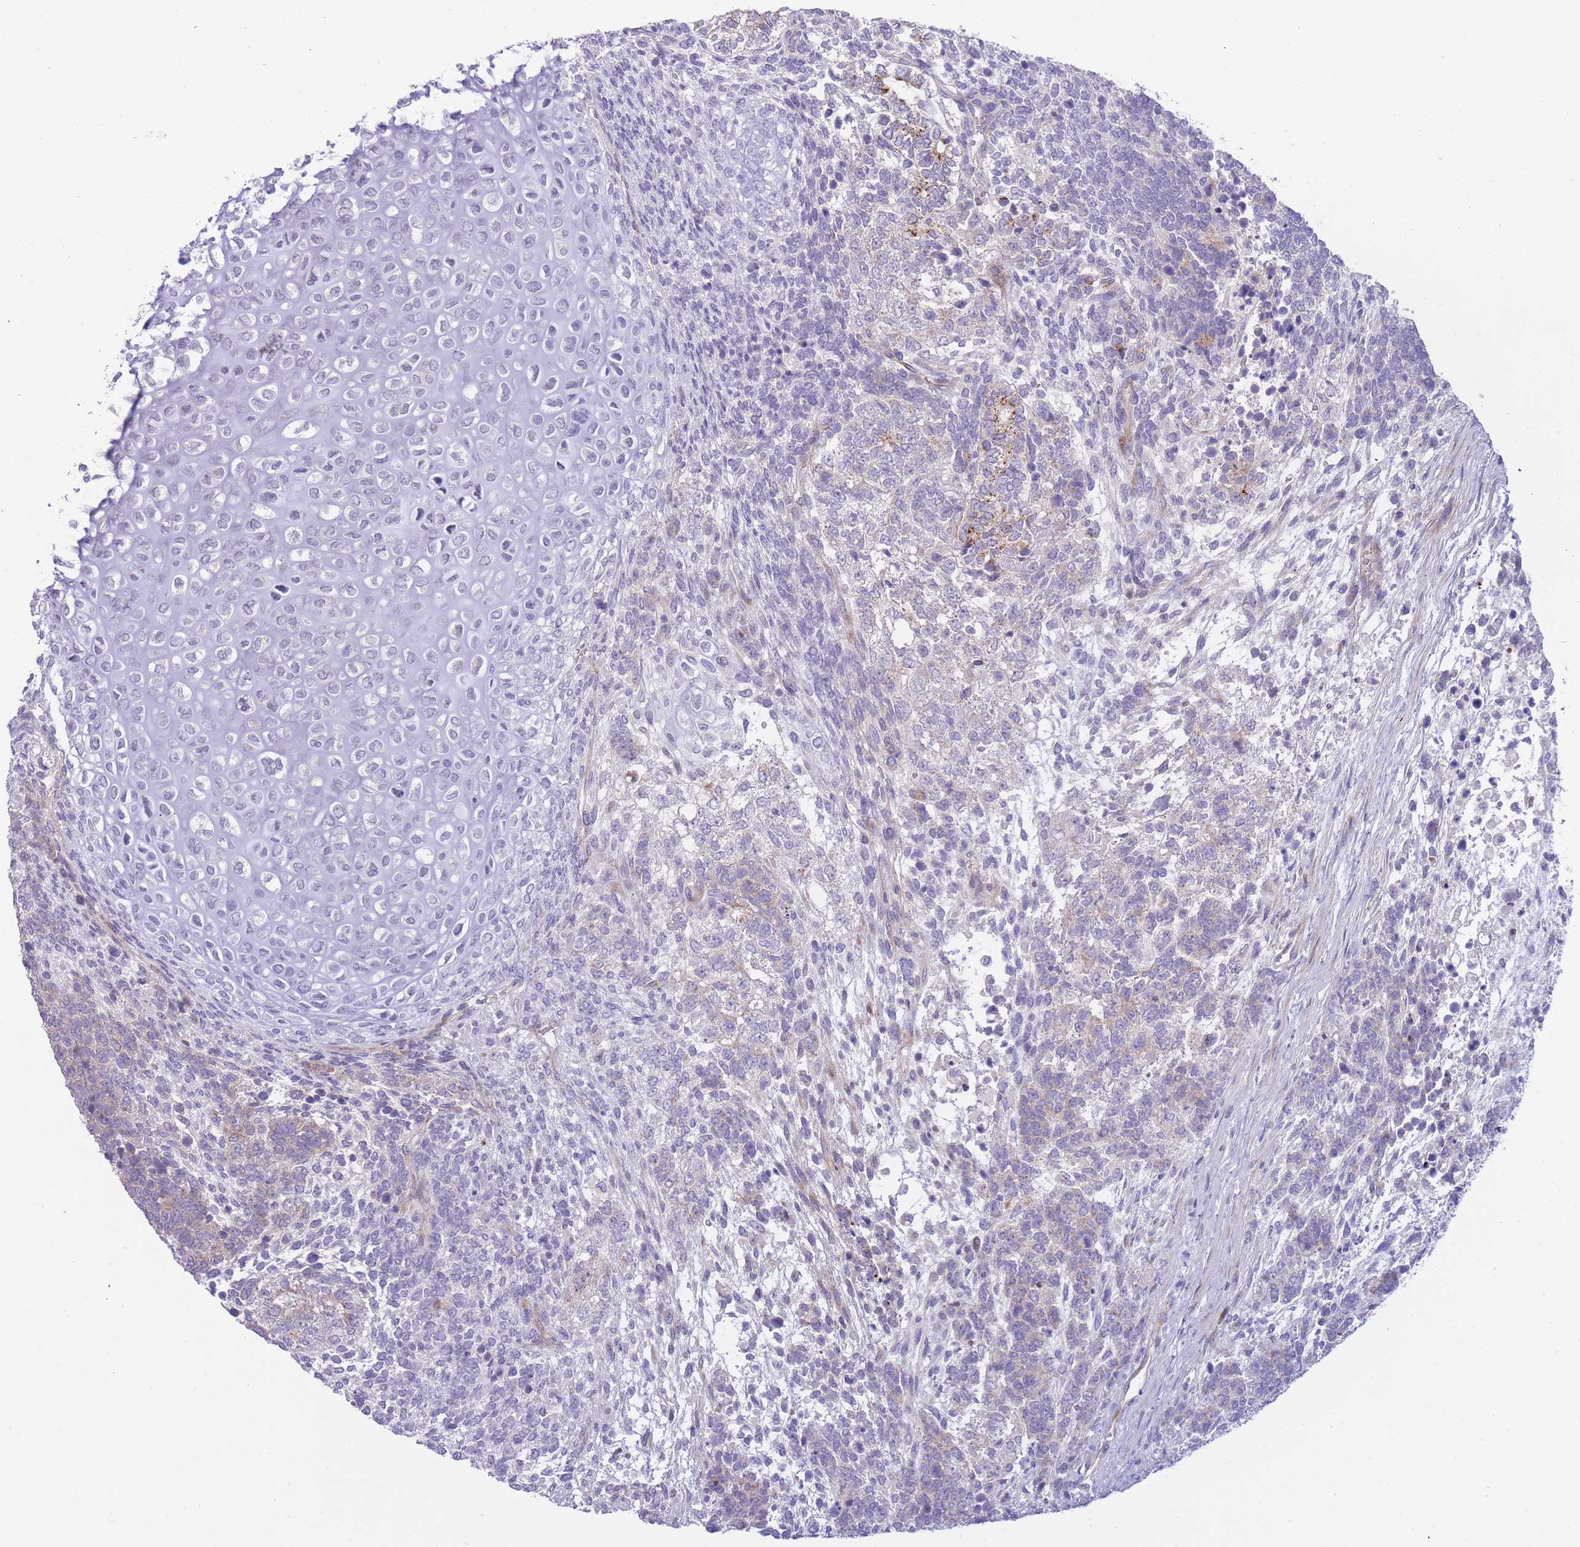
{"staining": {"intensity": "negative", "quantity": "none", "location": "none"}, "tissue": "testis cancer", "cell_type": "Tumor cells", "image_type": "cancer", "snomed": [{"axis": "morphology", "description": "Carcinoma, Embryonal, NOS"}, {"axis": "topography", "description": "Testis"}], "caption": "Tumor cells are negative for brown protein staining in testis cancer (embryonal carcinoma).", "gene": "ATP5MC2", "patient": {"sex": "male", "age": 23}}